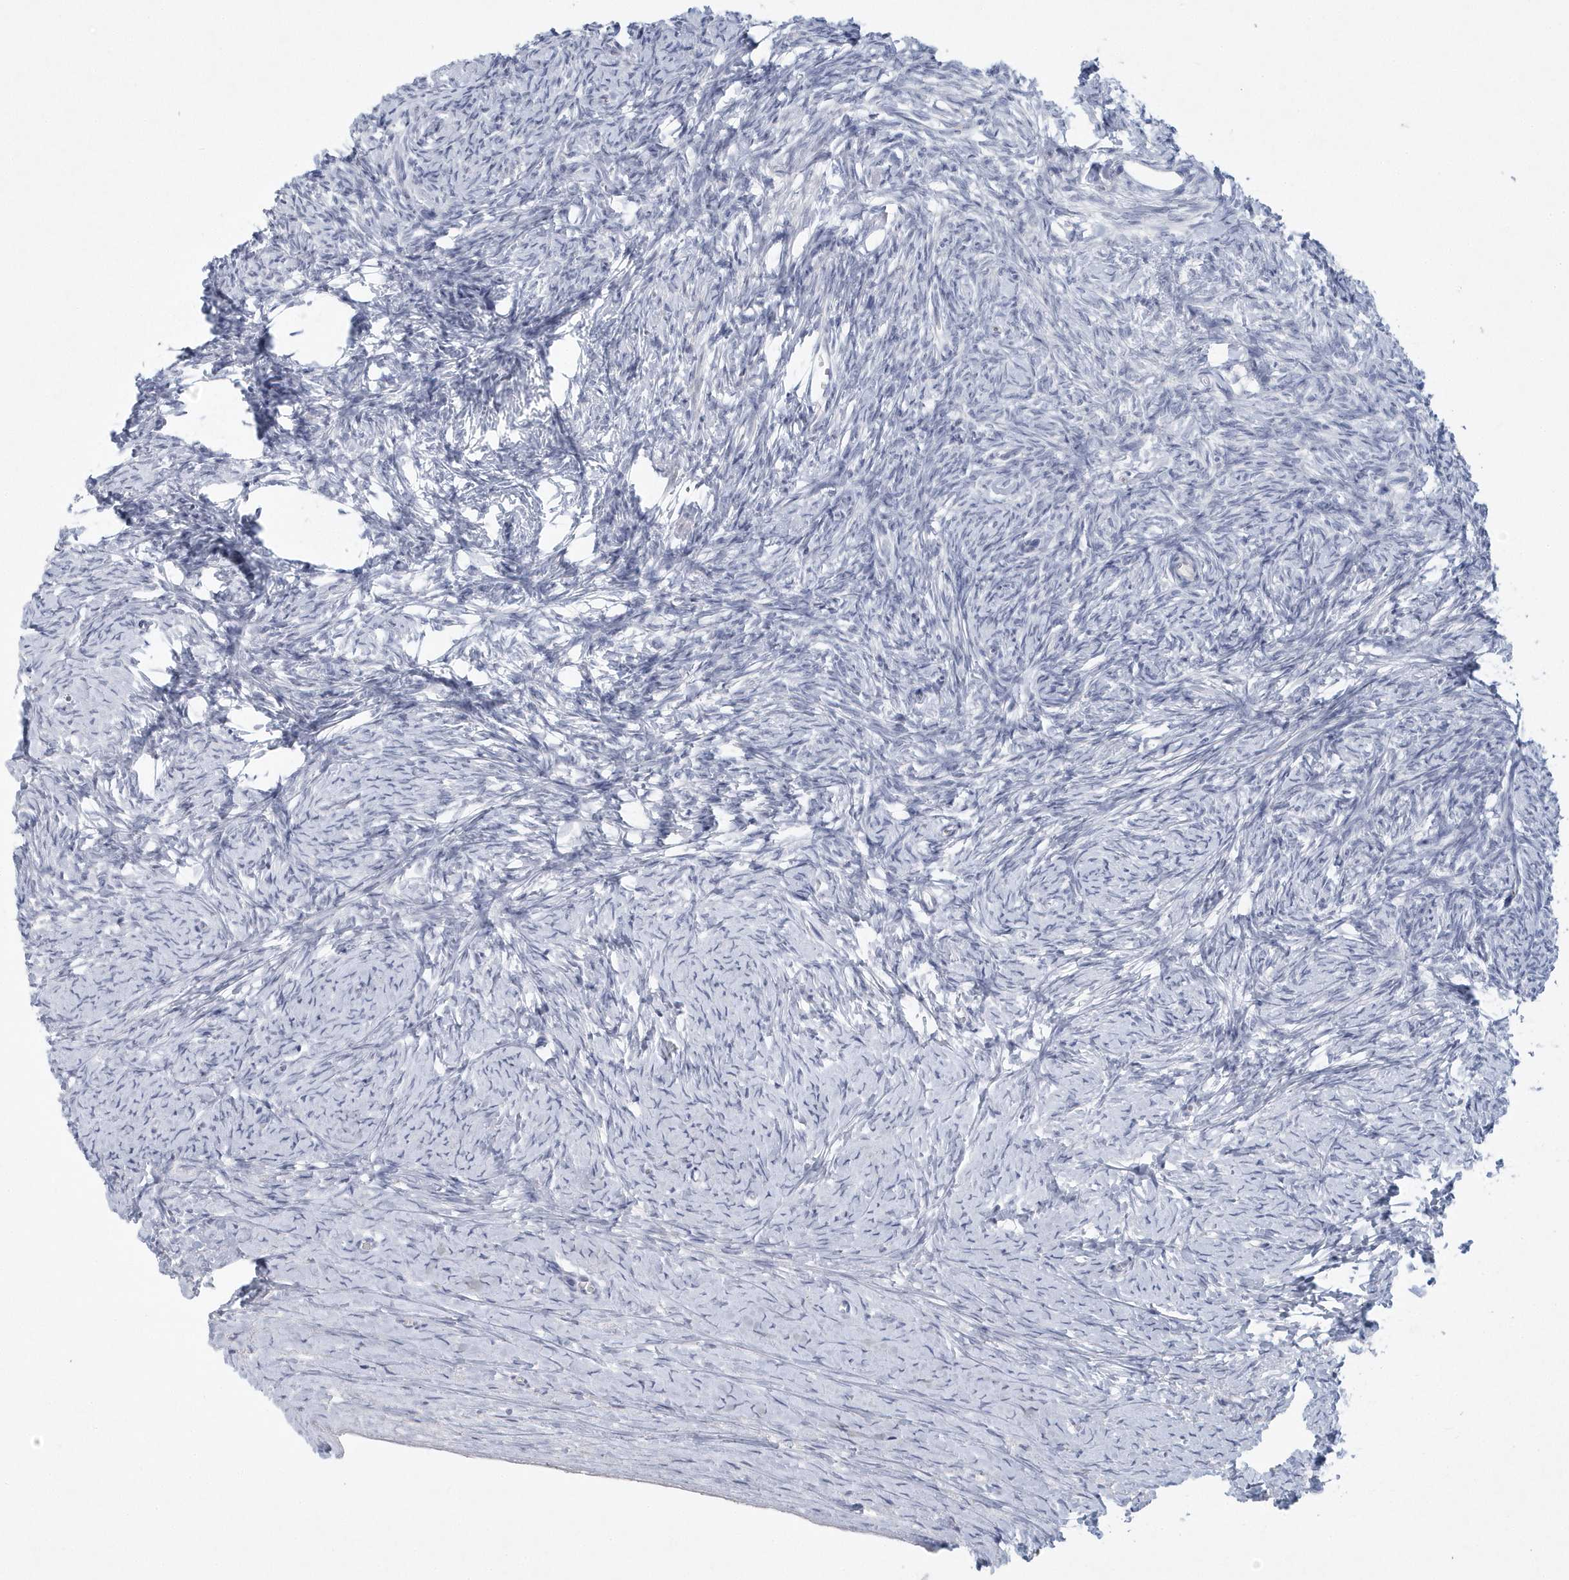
{"staining": {"intensity": "negative", "quantity": "none", "location": "none"}, "tissue": "ovary", "cell_type": "Ovarian stroma cells", "image_type": "normal", "snomed": [{"axis": "morphology", "description": "Normal tissue, NOS"}, {"axis": "morphology", "description": "Developmental malformation"}, {"axis": "topography", "description": "Ovary"}], "caption": "IHC histopathology image of normal ovary: human ovary stained with DAB demonstrates no significant protein positivity in ovarian stroma cells.", "gene": "NIPAL1", "patient": {"sex": "female", "age": 39}}